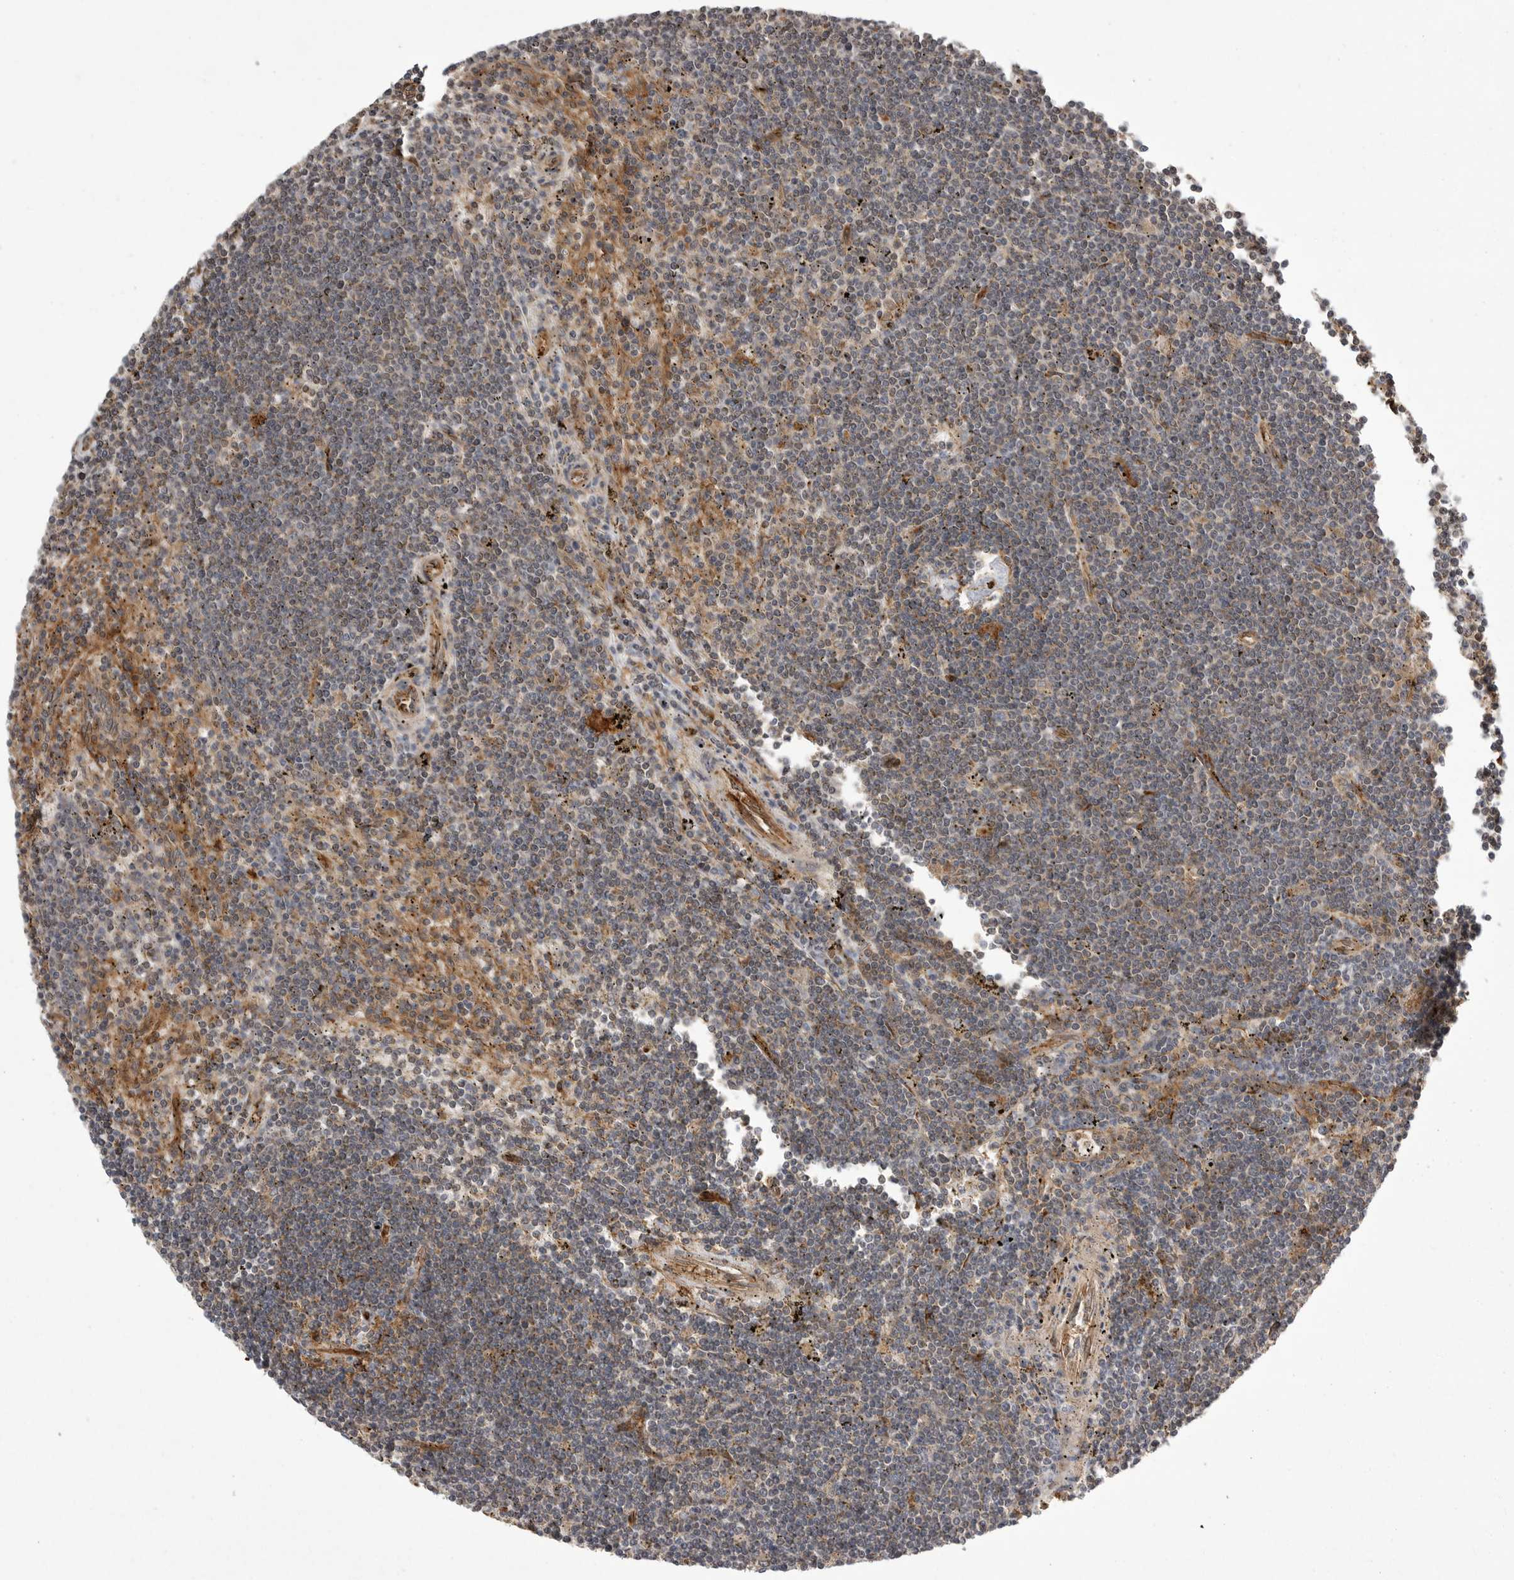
{"staining": {"intensity": "negative", "quantity": "none", "location": "none"}, "tissue": "lymphoma", "cell_type": "Tumor cells", "image_type": "cancer", "snomed": [{"axis": "morphology", "description": "Malignant lymphoma, non-Hodgkin's type, Low grade"}, {"axis": "topography", "description": "Spleen"}], "caption": "Immunohistochemistry photomicrograph of human lymphoma stained for a protein (brown), which reveals no positivity in tumor cells. (Brightfield microscopy of DAB immunohistochemistry at high magnification).", "gene": "NECTIN1", "patient": {"sex": "male", "age": 76}}